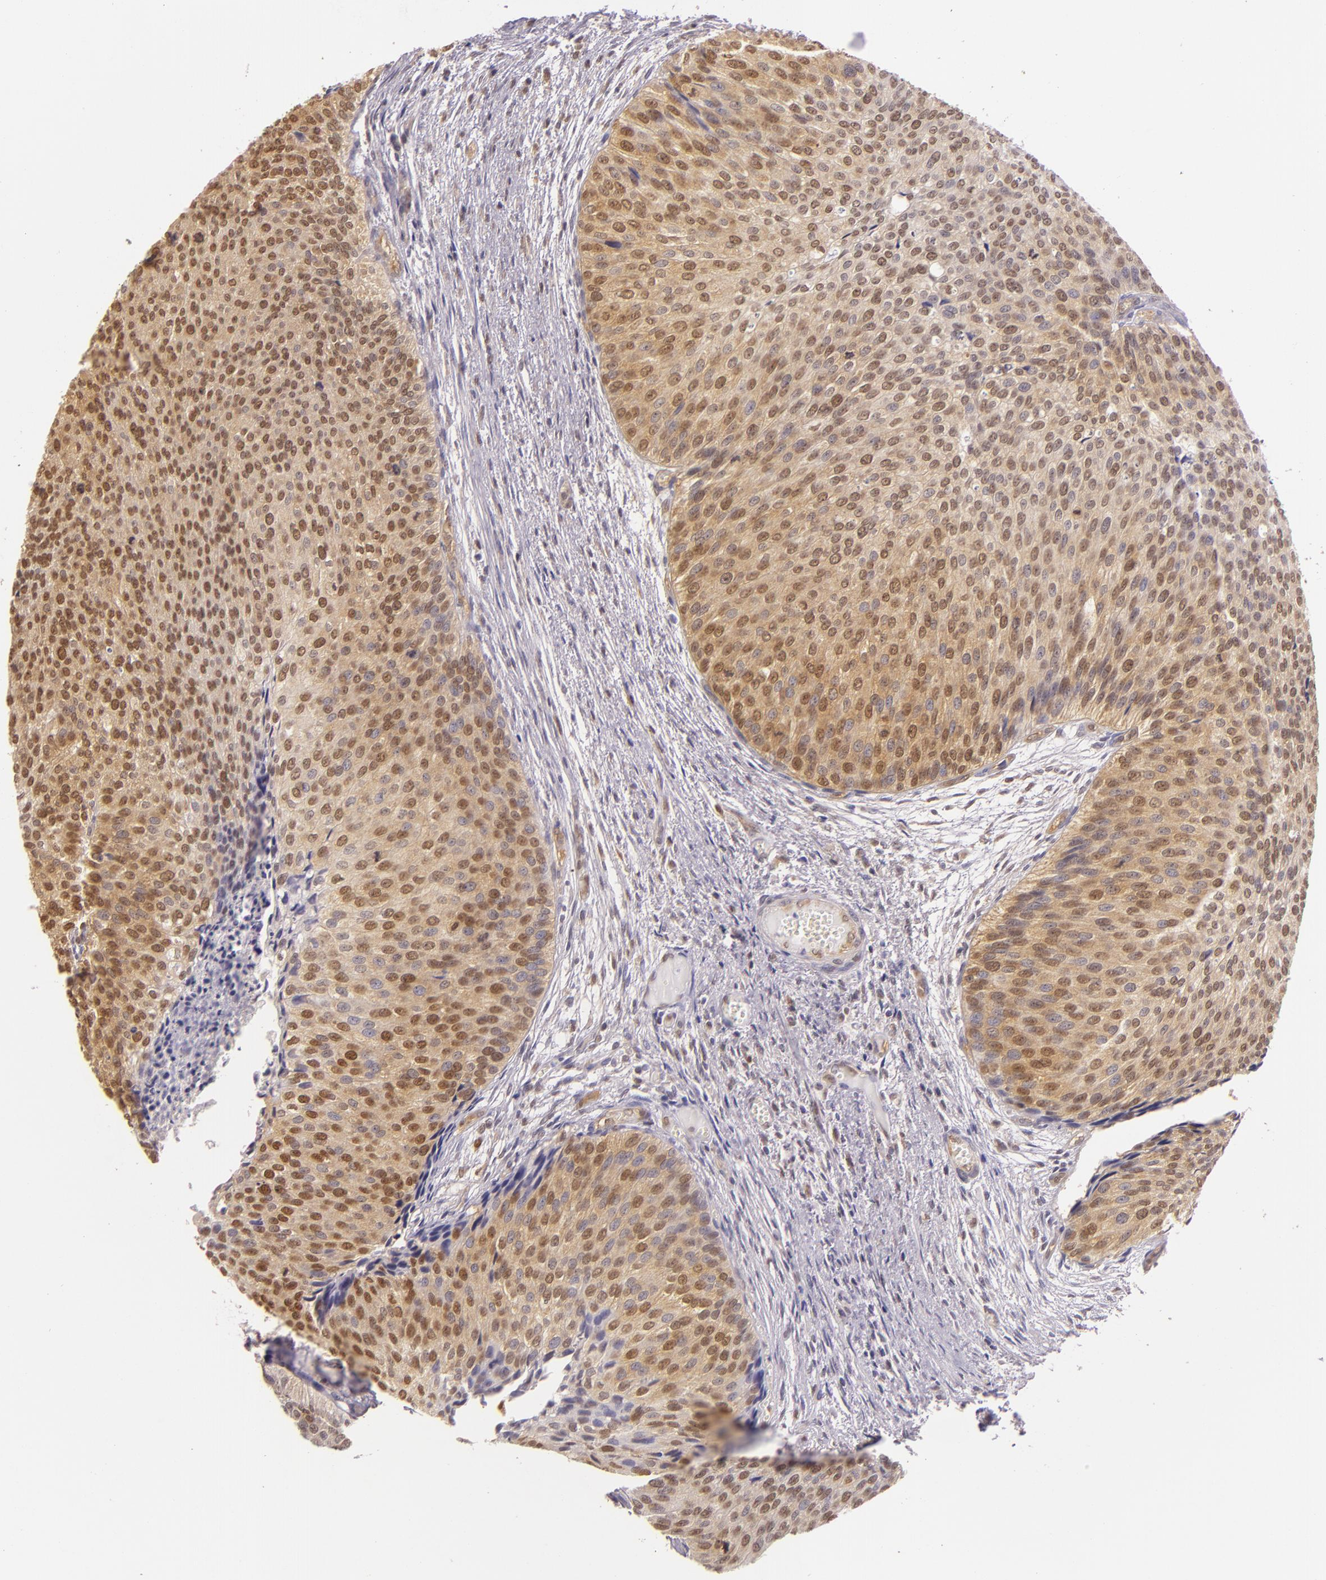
{"staining": {"intensity": "moderate", "quantity": ">75%", "location": "cytoplasmic/membranous,nuclear"}, "tissue": "urothelial cancer", "cell_type": "Tumor cells", "image_type": "cancer", "snomed": [{"axis": "morphology", "description": "Urothelial carcinoma, Low grade"}, {"axis": "topography", "description": "Urinary bladder"}], "caption": "The micrograph demonstrates a brown stain indicating the presence of a protein in the cytoplasmic/membranous and nuclear of tumor cells in urothelial cancer. The staining is performed using DAB brown chromogen to label protein expression. The nuclei are counter-stained blue using hematoxylin.", "gene": "HSPA8", "patient": {"sex": "male", "age": 84}}